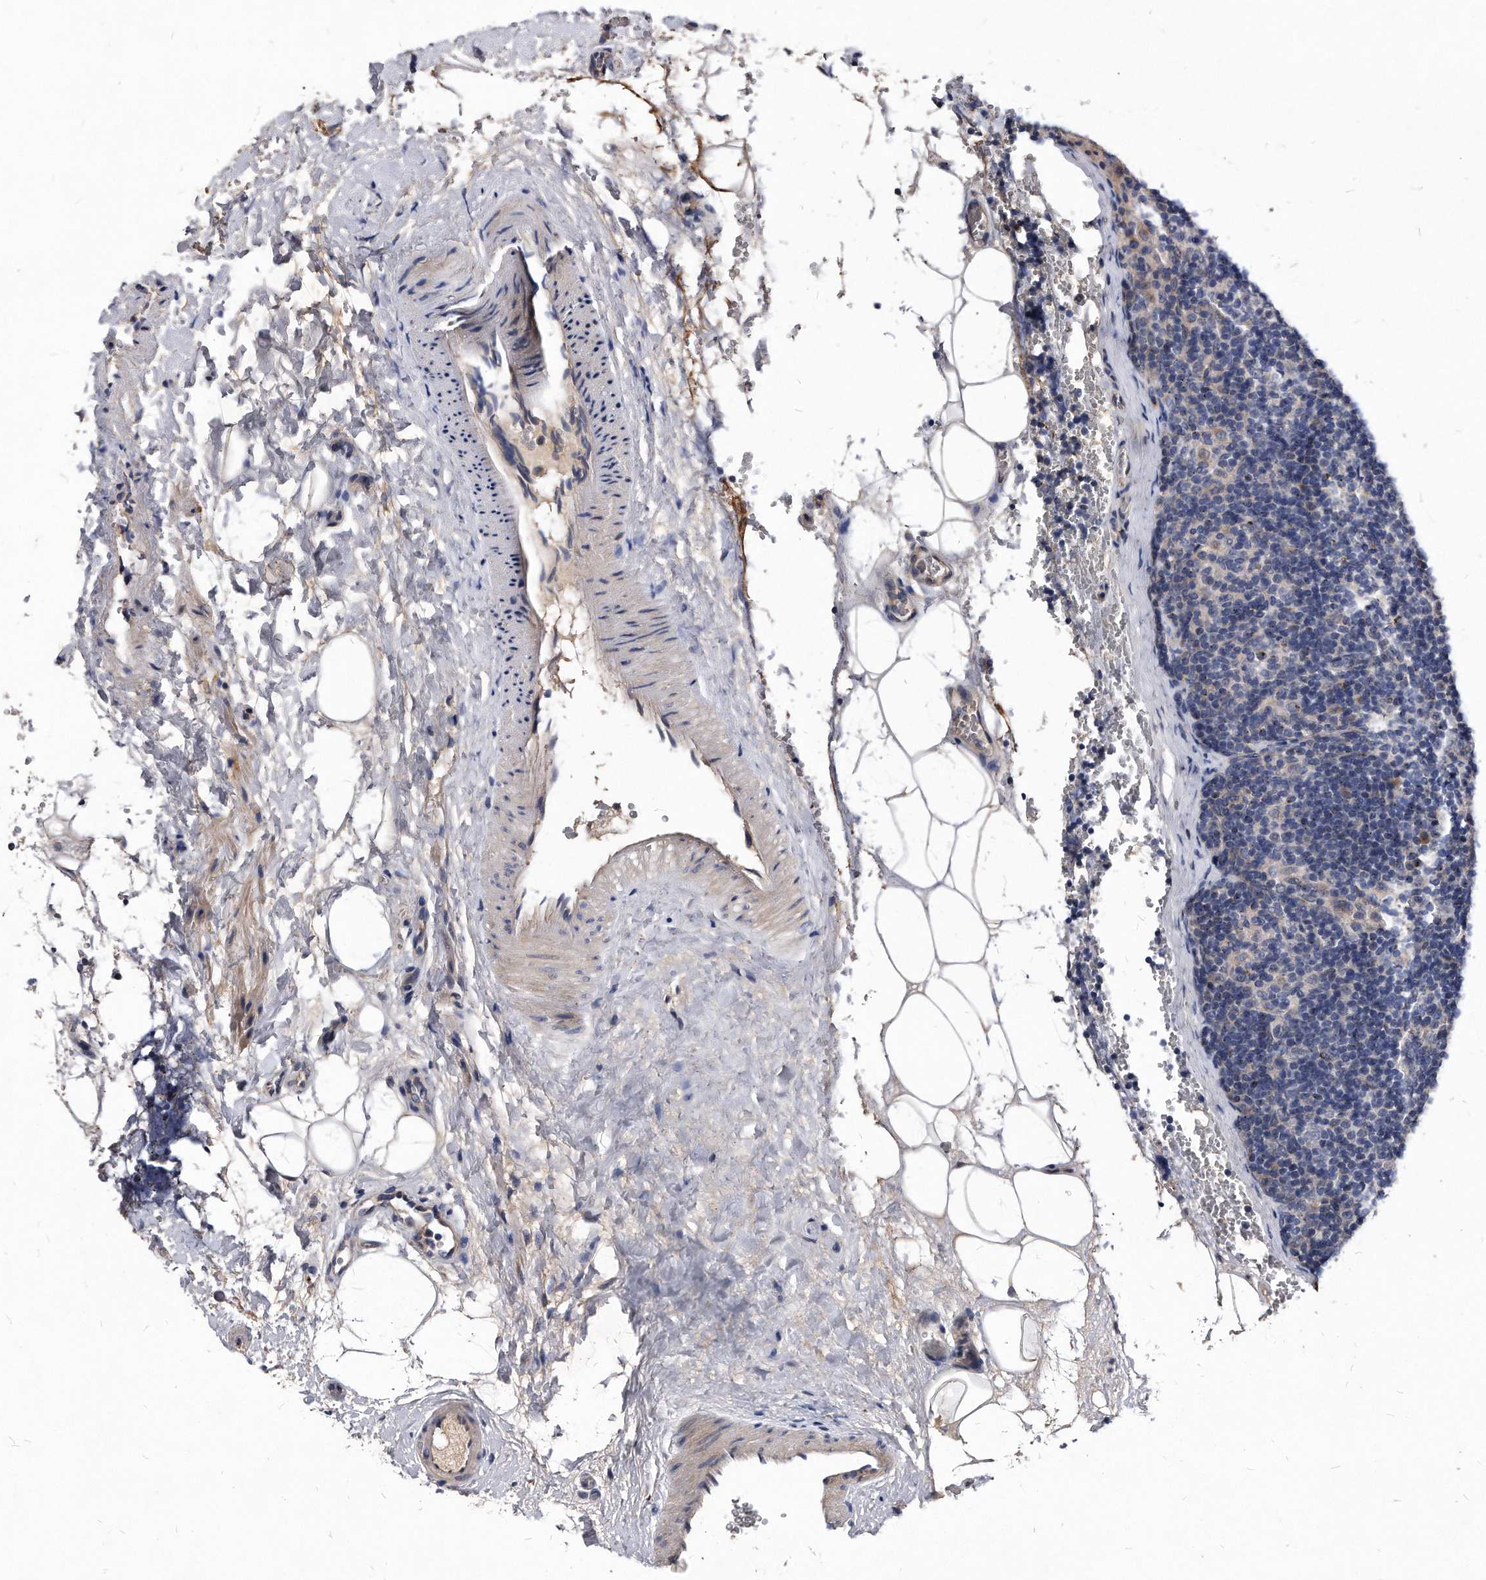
{"staining": {"intensity": "strong", "quantity": "<25%", "location": "cytoplasmic/membranous"}, "tissue": "lymph node", "cell_type": "Germinal center cells", "image_type": "normal", "snomed": [{"axis": "morphology", "description": "Normal tissue, NOS"}, {"axis": "topography", "description": "Lymph node"}], "caption": "Protein staining by IHC demonstrates strong cytoplasmic/membranous staining in approximately <25% of germinal center cells in normal lymph node. (DAB IHC with brightfield microscopy, high magnification).", "gene": "MGAT4A", "patient": {"sex": "female", "age": 22}}